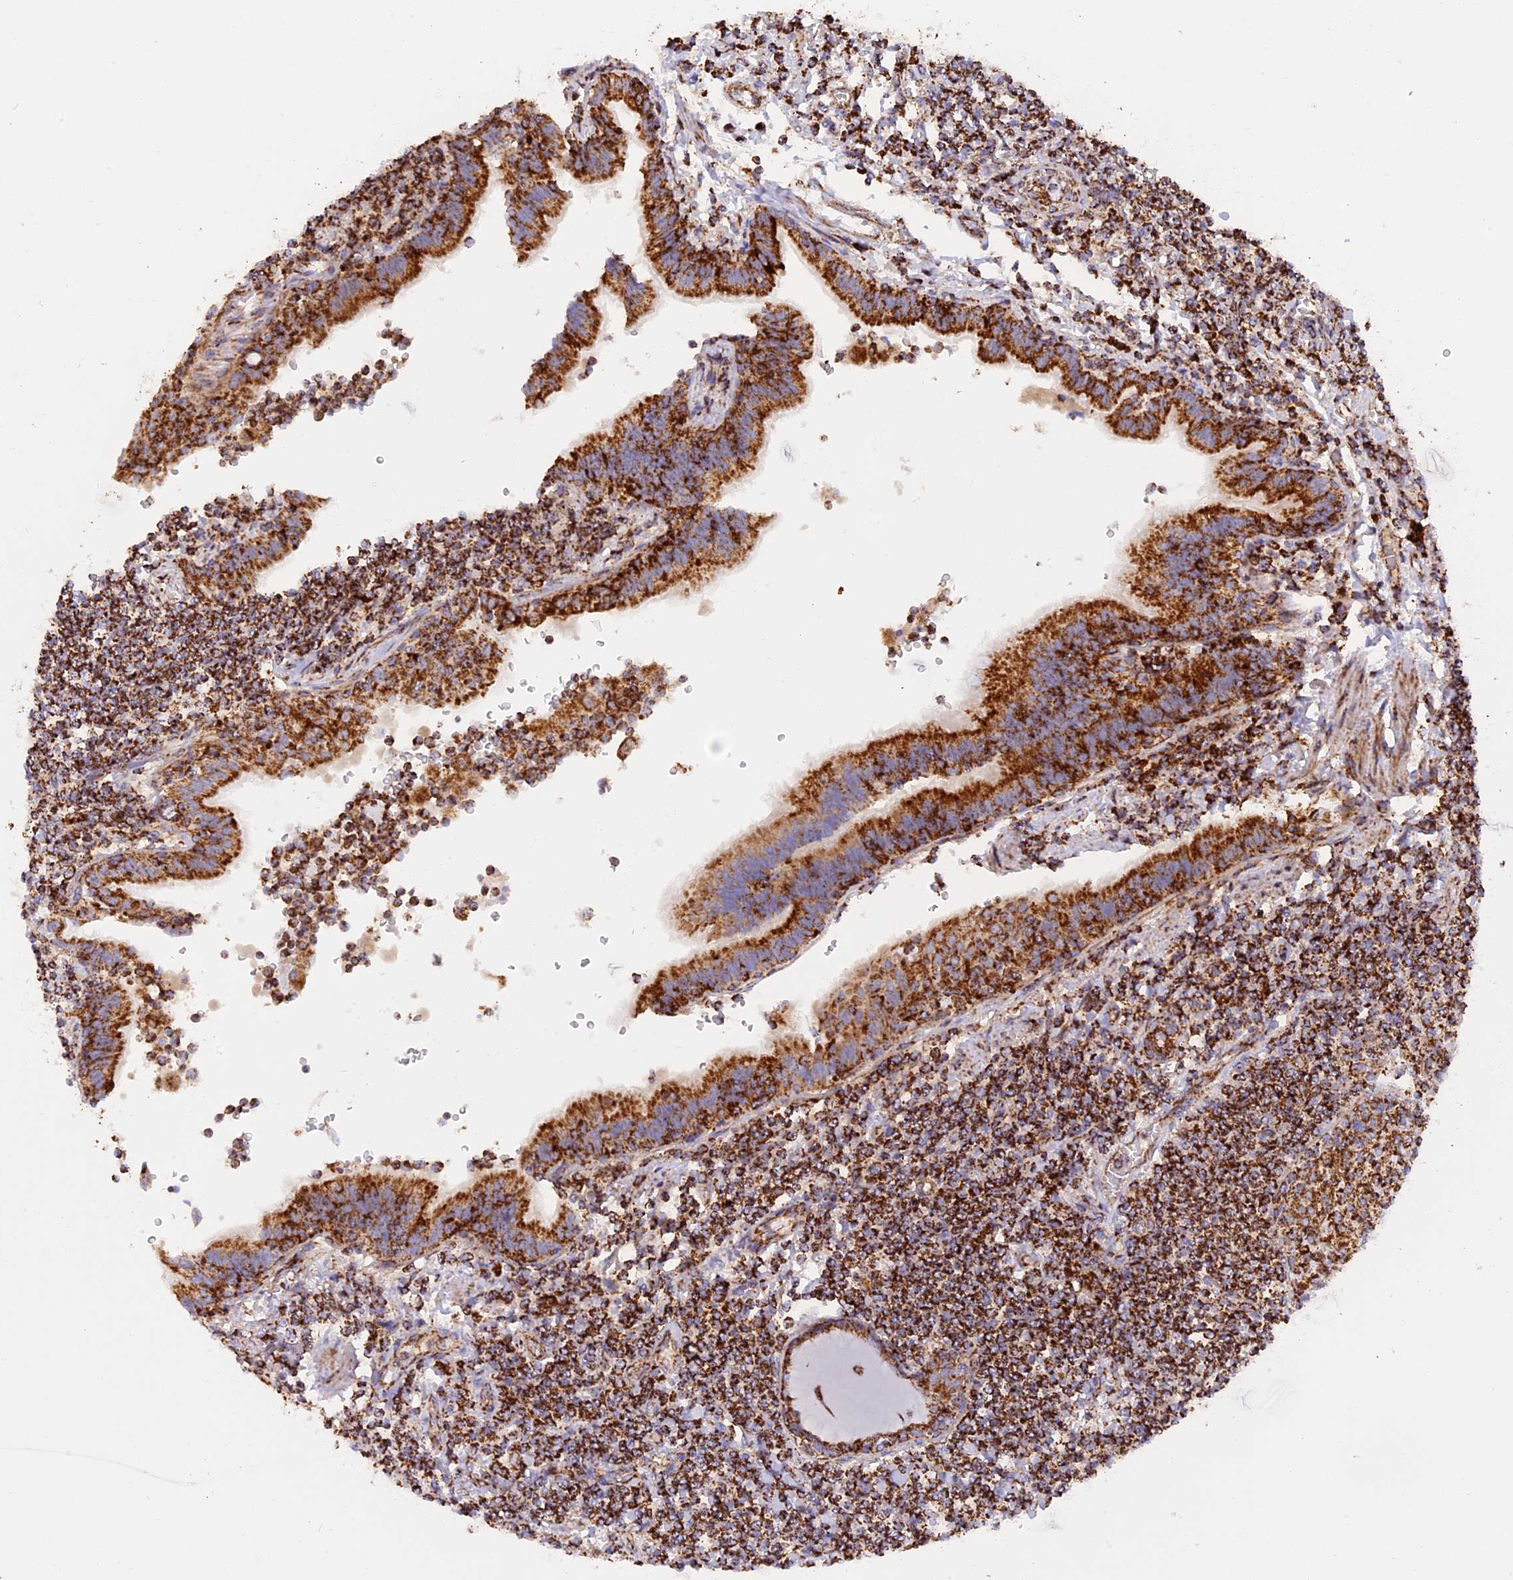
{"staining": {"intensity": "strong", "quantity": ">75%", "location": "cytoplasmic/membranous"}, "tissue": "lymphoma", "cell_type": "Tumor cells", "image_type": "cancer", "snomed": [{"axis": "morphology", "description": "Malignant lymphoma, non-Hodgkin's type, Low grade"}, {"axis": "topography", "description": "Lung"}], "caption": "High-power microscopy captured an IHC micrograph of lymphoma, revealing strong cytoplasmic/membranous positivity in approximately >75% of tumor cells. Nuclei are stained in blue.", "gene": "UQCRB", "patient": {"sex": "female", "age": 71}}